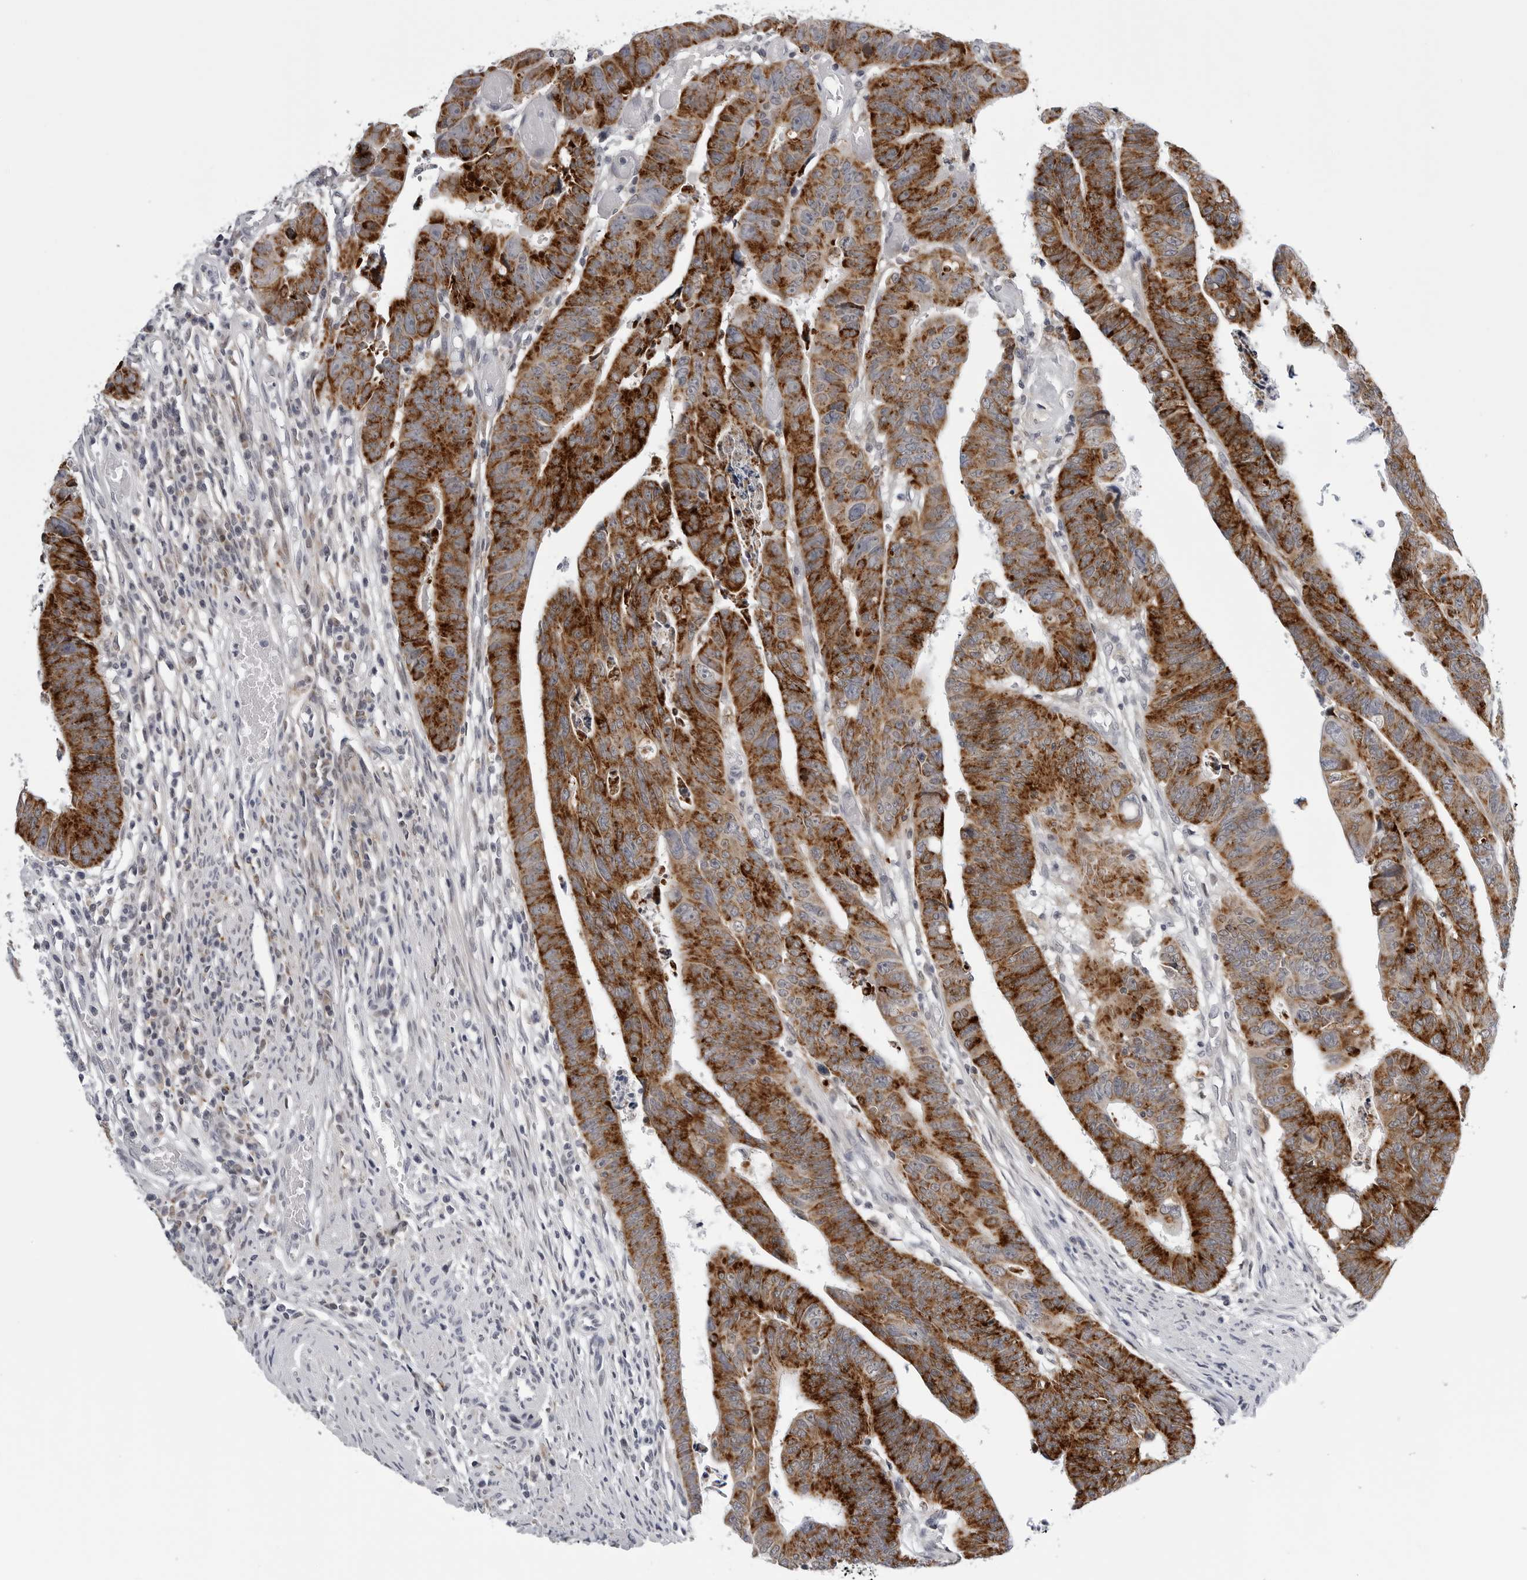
{"staining": {"intensity": "strong", "quantity": ">75%", "location": "cytoplasmic/membranous"}, "tissue": "colorectal cancer", "cell_type": "Tumor cells", "image_type": "cancer", "snomed": [{"axis": "morphology", "description": "Adenocarcinoma, NOS"}, {"axis": "topography", "description": "Rectum"}], "caption": "Colorectal cancer (adenocarcinoma) stained with a brown dye displays strong cytoplasmic/membranous positive positivity in about >75% of tumor cells.", "gene": "CDK20", "patient": {"sex": "female", "age": 65}}